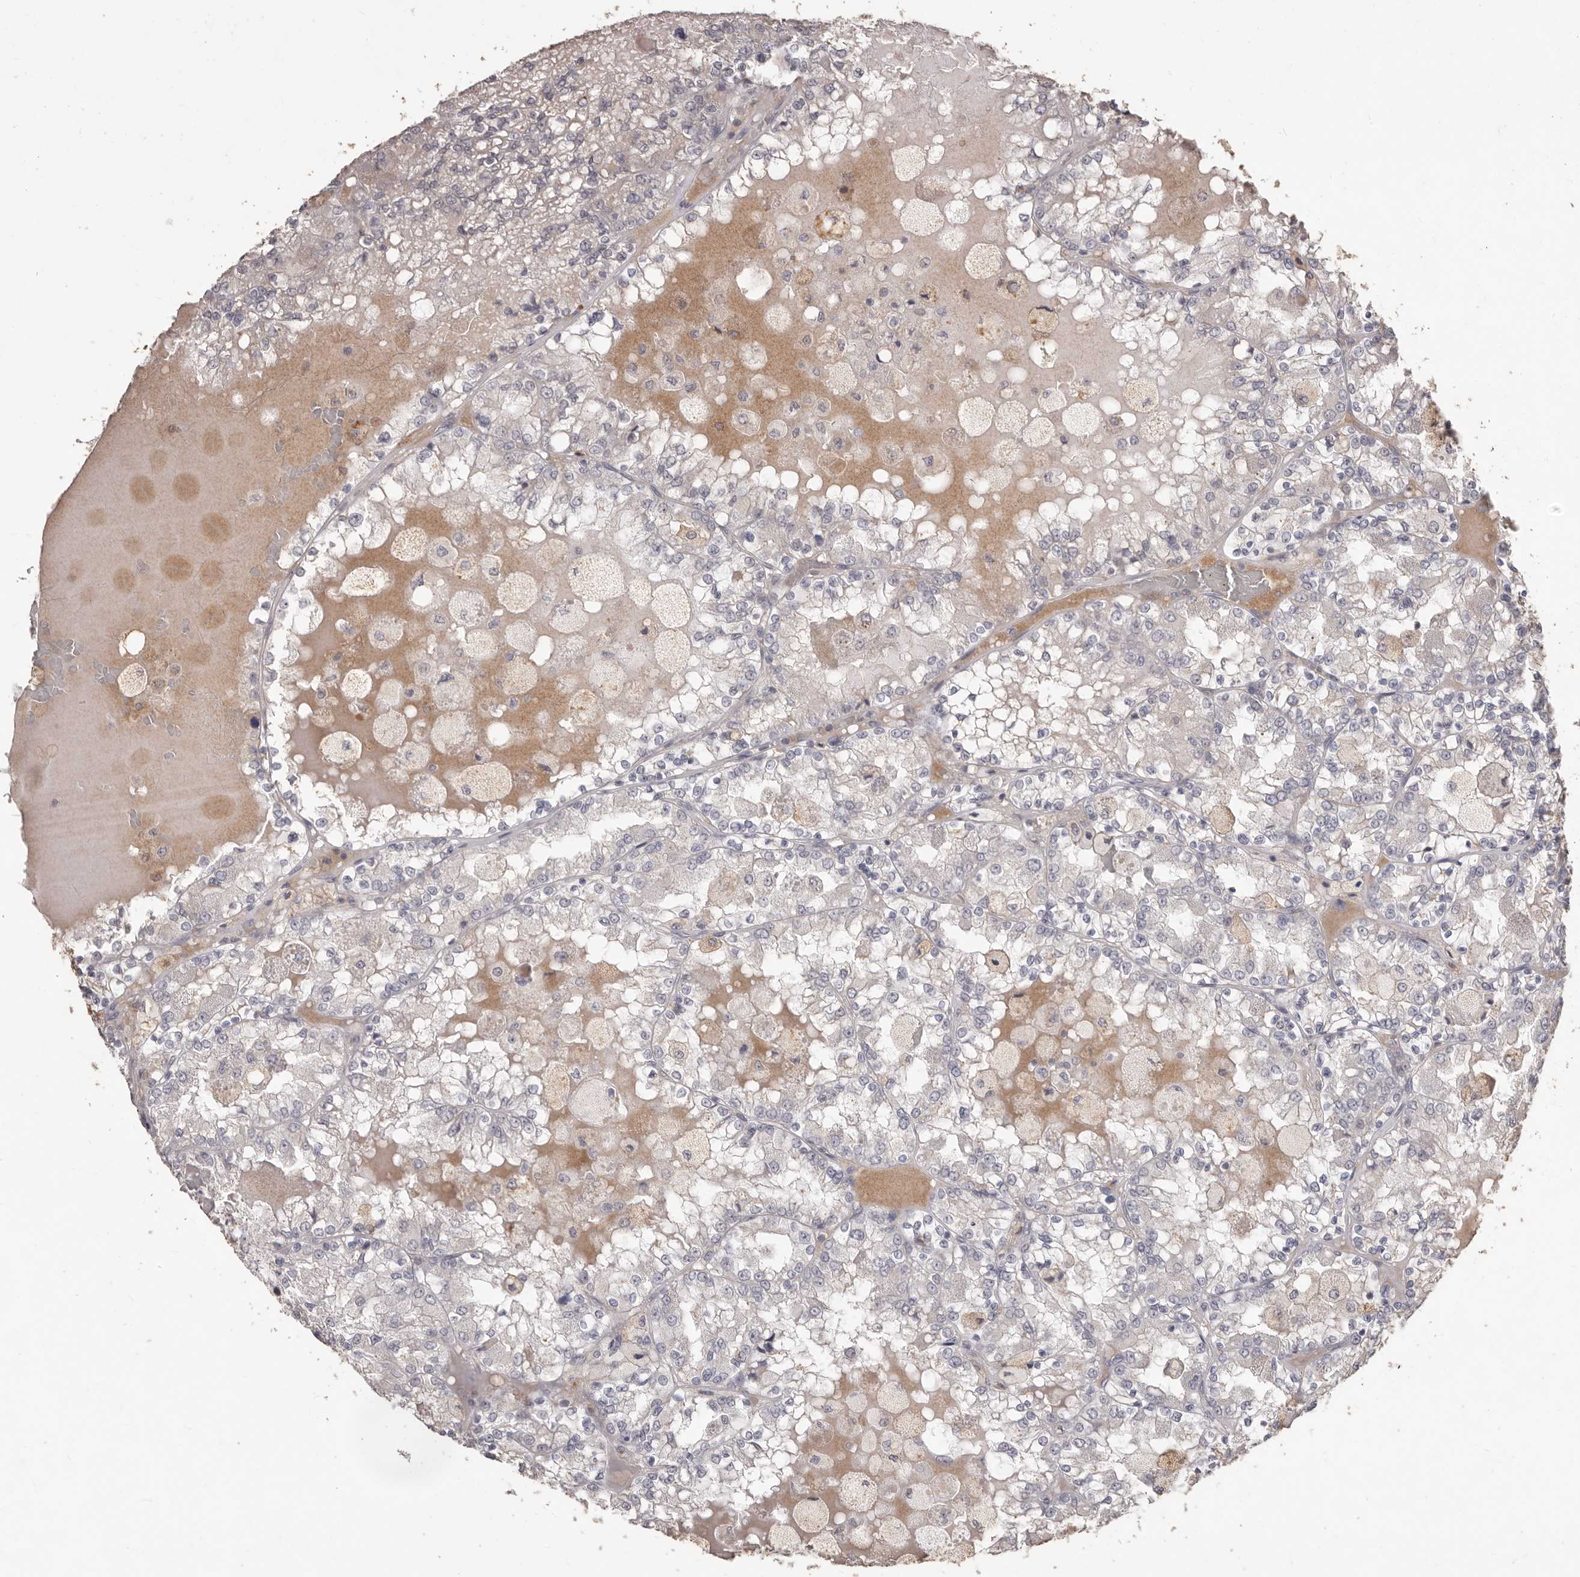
{"staining": {"intensity": "negative", "quantity": "none", "location": "none"}, "tissue": "renal cancer", "cell_type": "Tumor cells", "image_type": "cancer", "snomed": [{"axis": "morphology", "description": "Adenocarcinoma, NOS"}, {"axis": "topography", "description": "Kidney"}], "caption": "There is no significant staining in tumor cells of renal cancer.", "gene": "PRSS27", "patient": {"sex": "female", "age": 56}}